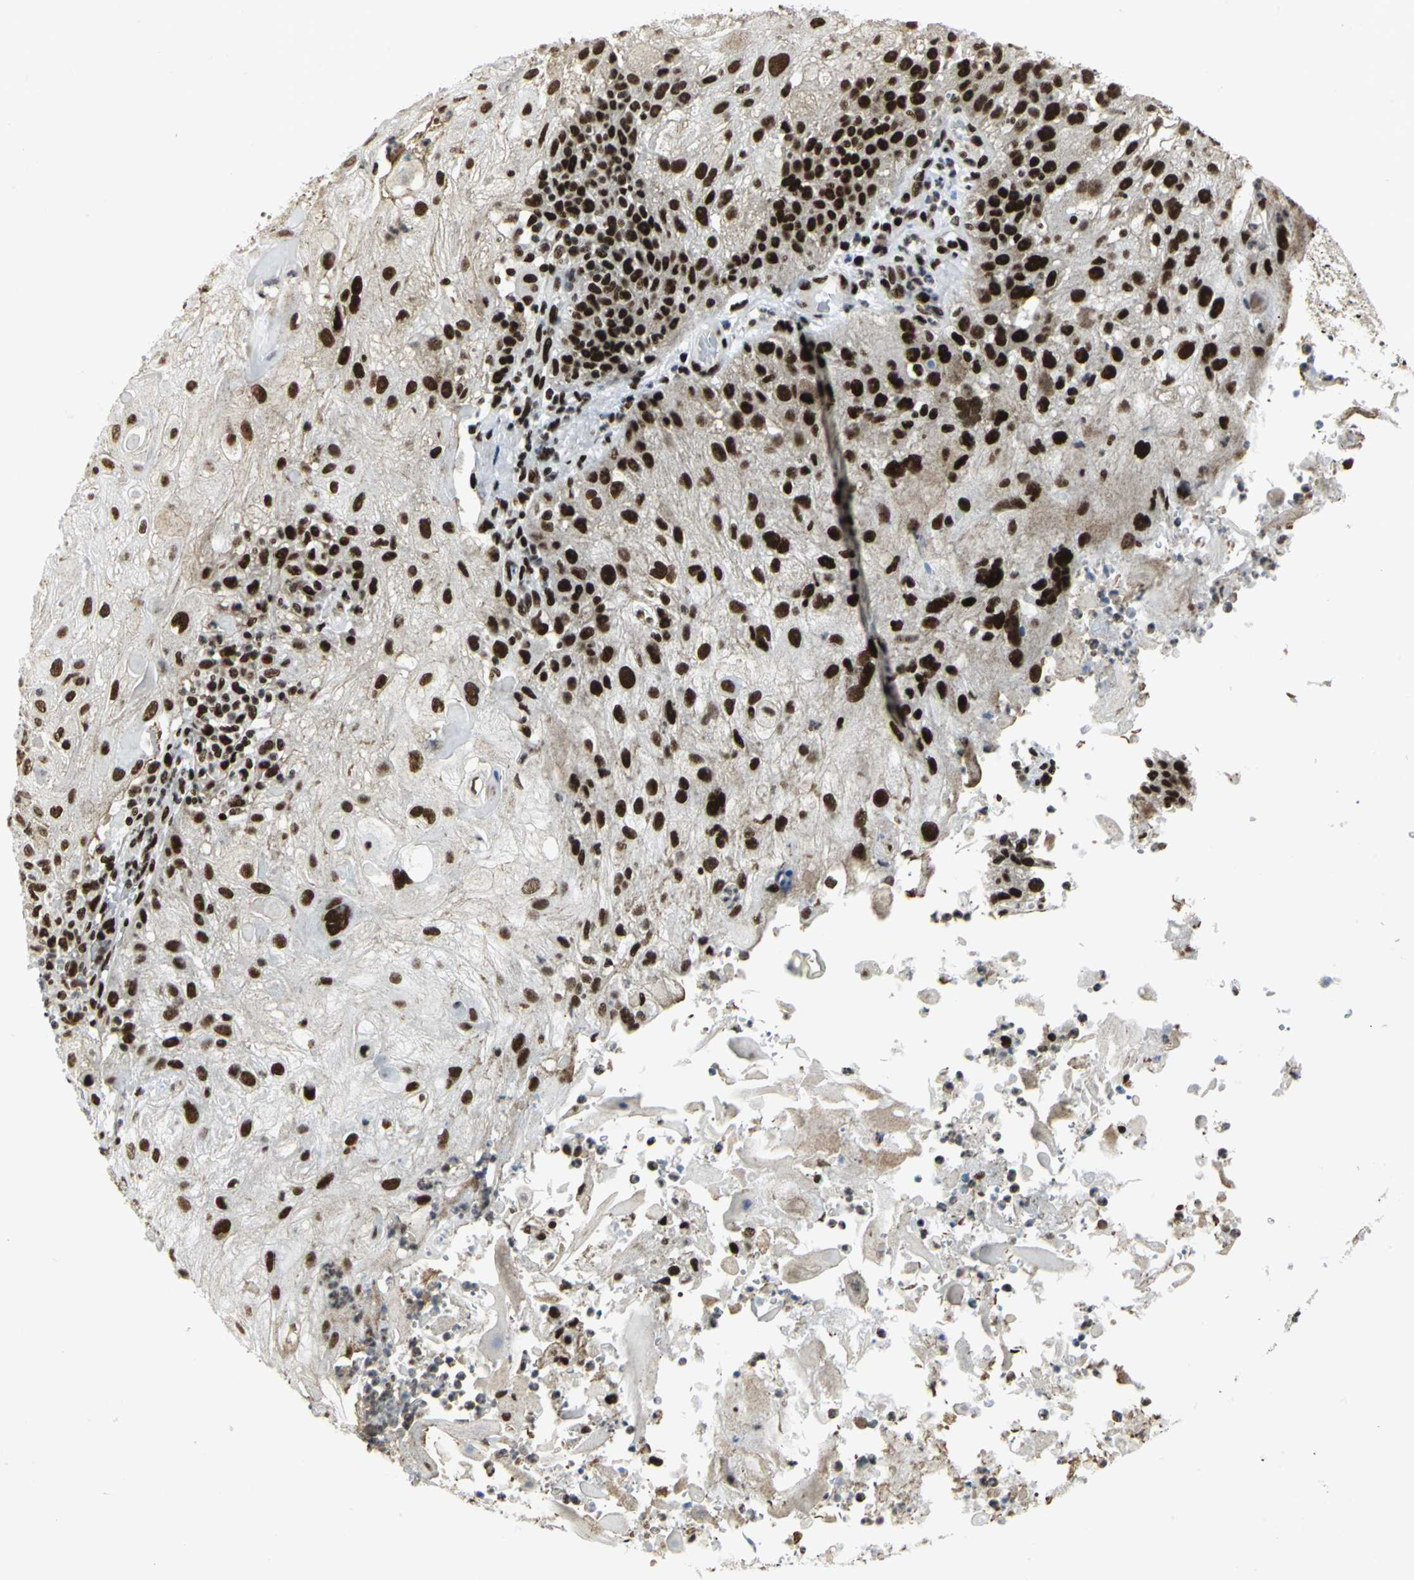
{"staining": {"intensity": "strong", "quantity": ">75%", "location": "nuclear"}, "tissue": "skin cancer", "cell_type": "Tumor cells", "image_type": "cancer", "snomed": [{"axis": "morphology", "description": "Normal tissue, NOS"}, {"axis": "morphology", "description": "Squamous cell carcinoma, NOS"}, {"axis": "topography", "description": "Skin"}], "caption": "The immunohistochemical stain highlights strong nuclear expression in tumor cells of skin cancer tissue.", "gene": "SMARCA4", "patient": {"sex": "female", "age": 83}}